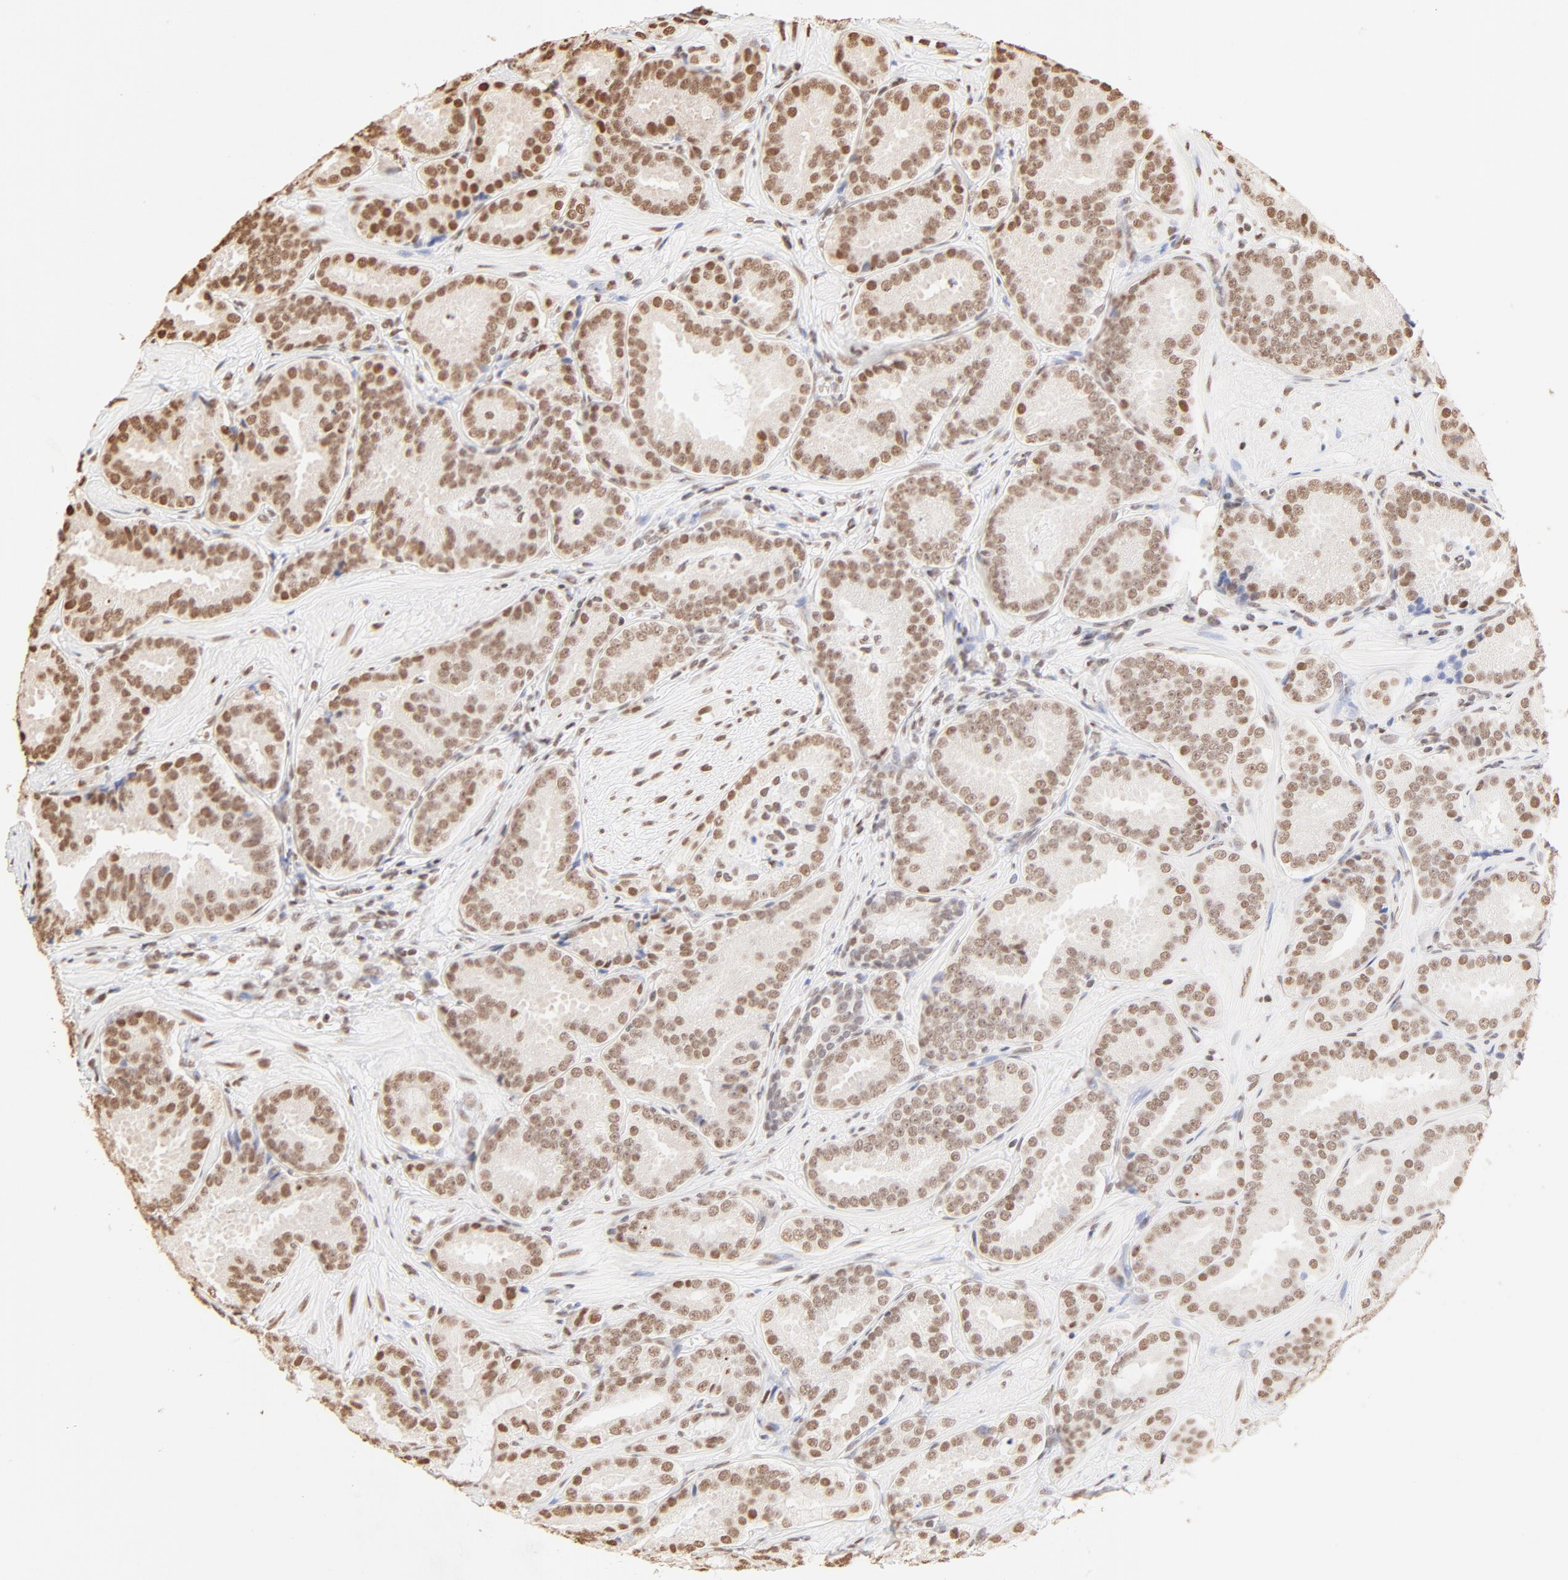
{"staining": {"intensity": "moderate", "quantity": ">75%", "location": "nuclear"}, "tissue": "prostate cancer", "cell_type": "Tumor cells", "image_type": "cancer", "snomed": [{"axis": "morphology", "description": "Adenocarcinoma, Low grade"}, {"axis": "topography", "description": "Prostate"}], "caption": "Human prostate low-grade adenocarcinoma stained with a protein marker demonstrates moderate staining in tumor cells.", "gene": "ZNF540", "patient": {"sex": "male", "age": 59}}